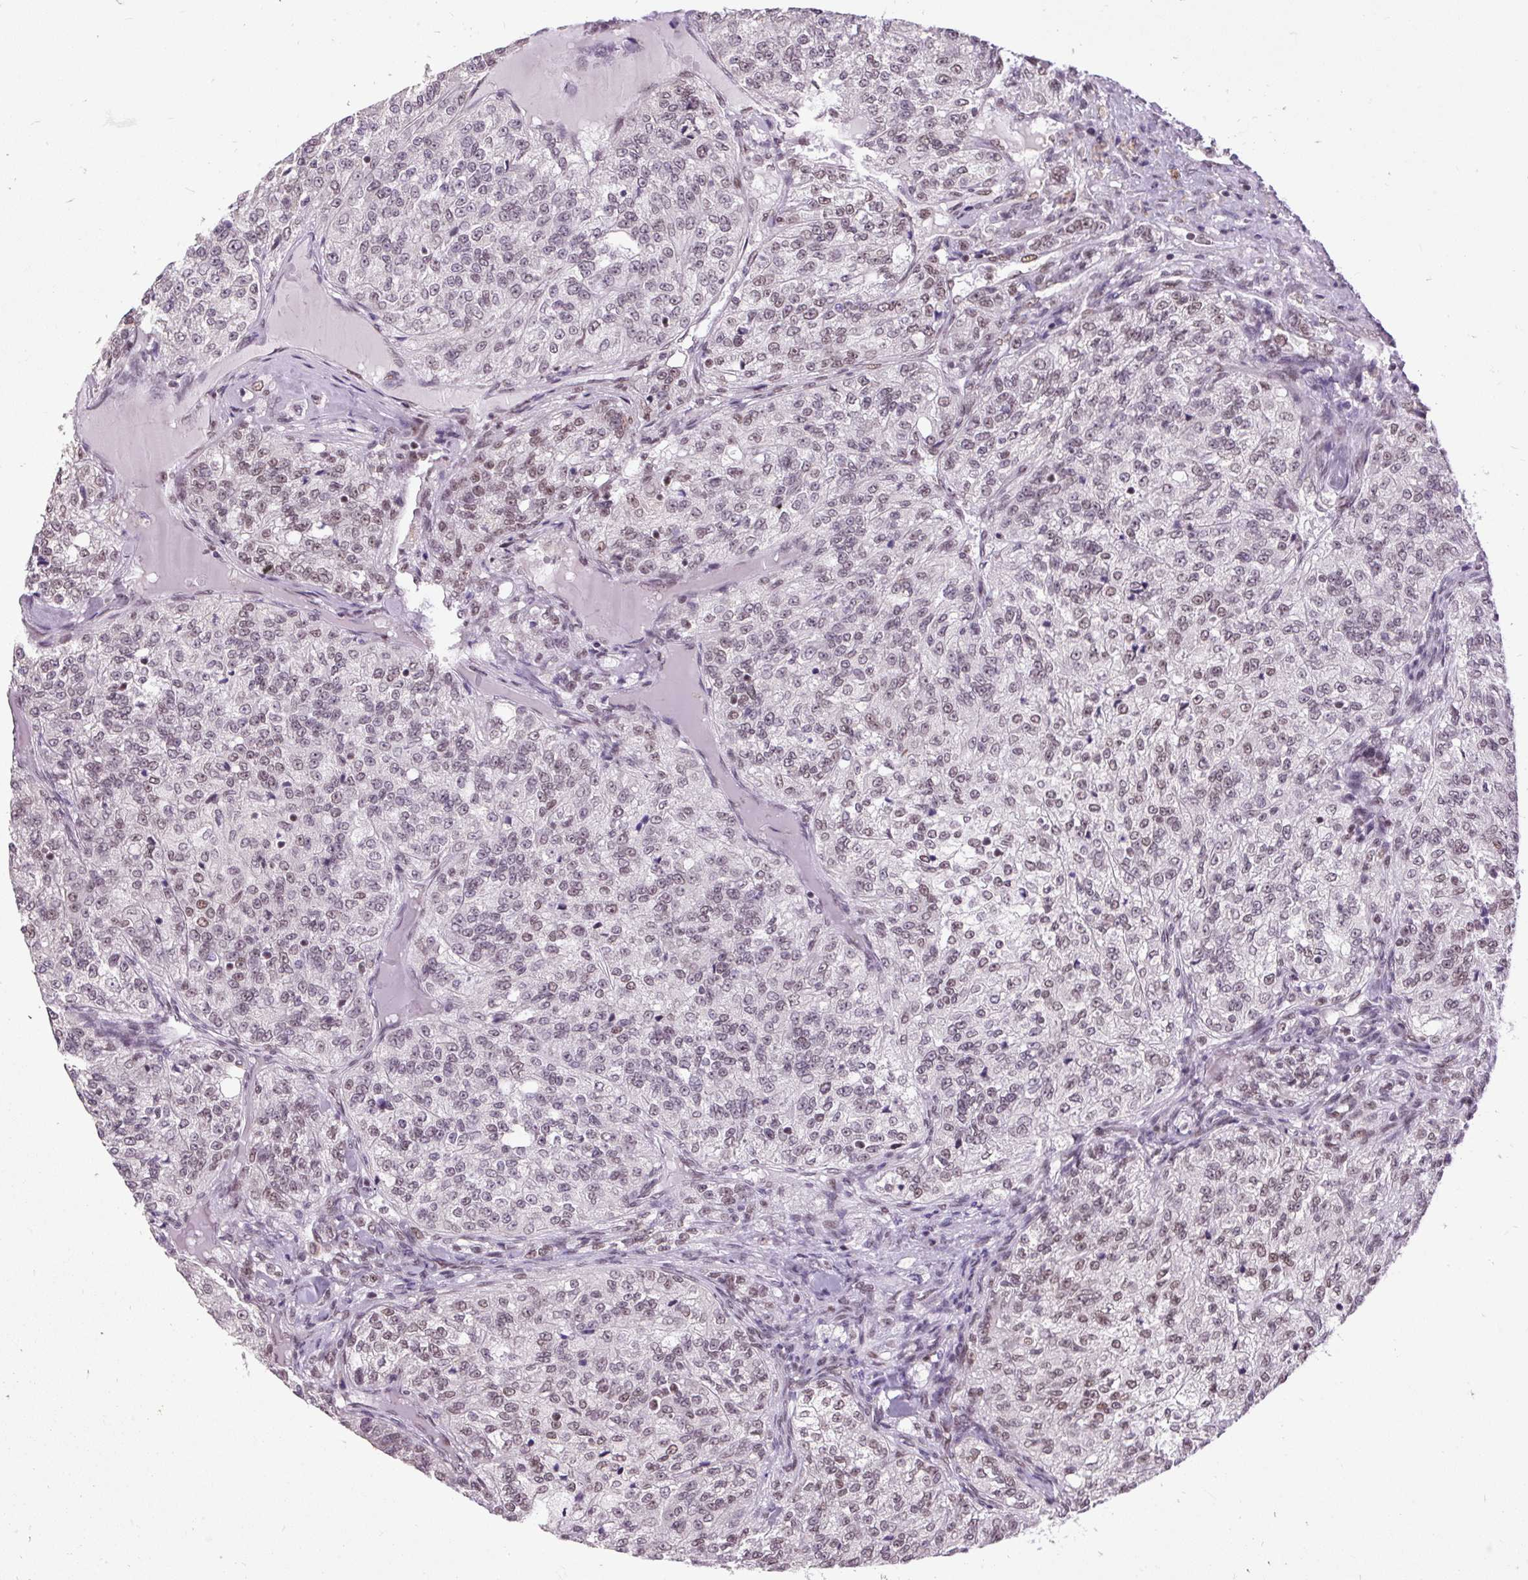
{"staining": {"intensity": "moderate", "quantity": ">75%", "location": "nuclear"}, "tissue": "renal cancer", "cell_type": "Tumor cells", "image_type": "cancer", "snomed": [{"axis": "morphology", "description": "Adenocarcinoma, NOS"}, {"axis": "topography", "description": "Kidney"}], "caption": "High-power microscopy captured an immunohistochemistry histopathology image of renal adenocarcinoma, revealing moderate nuclear staining in approximately >75% of tumor cells.", "gene": "ZNF672", "patient": {"sex": "female", "age": 63}}